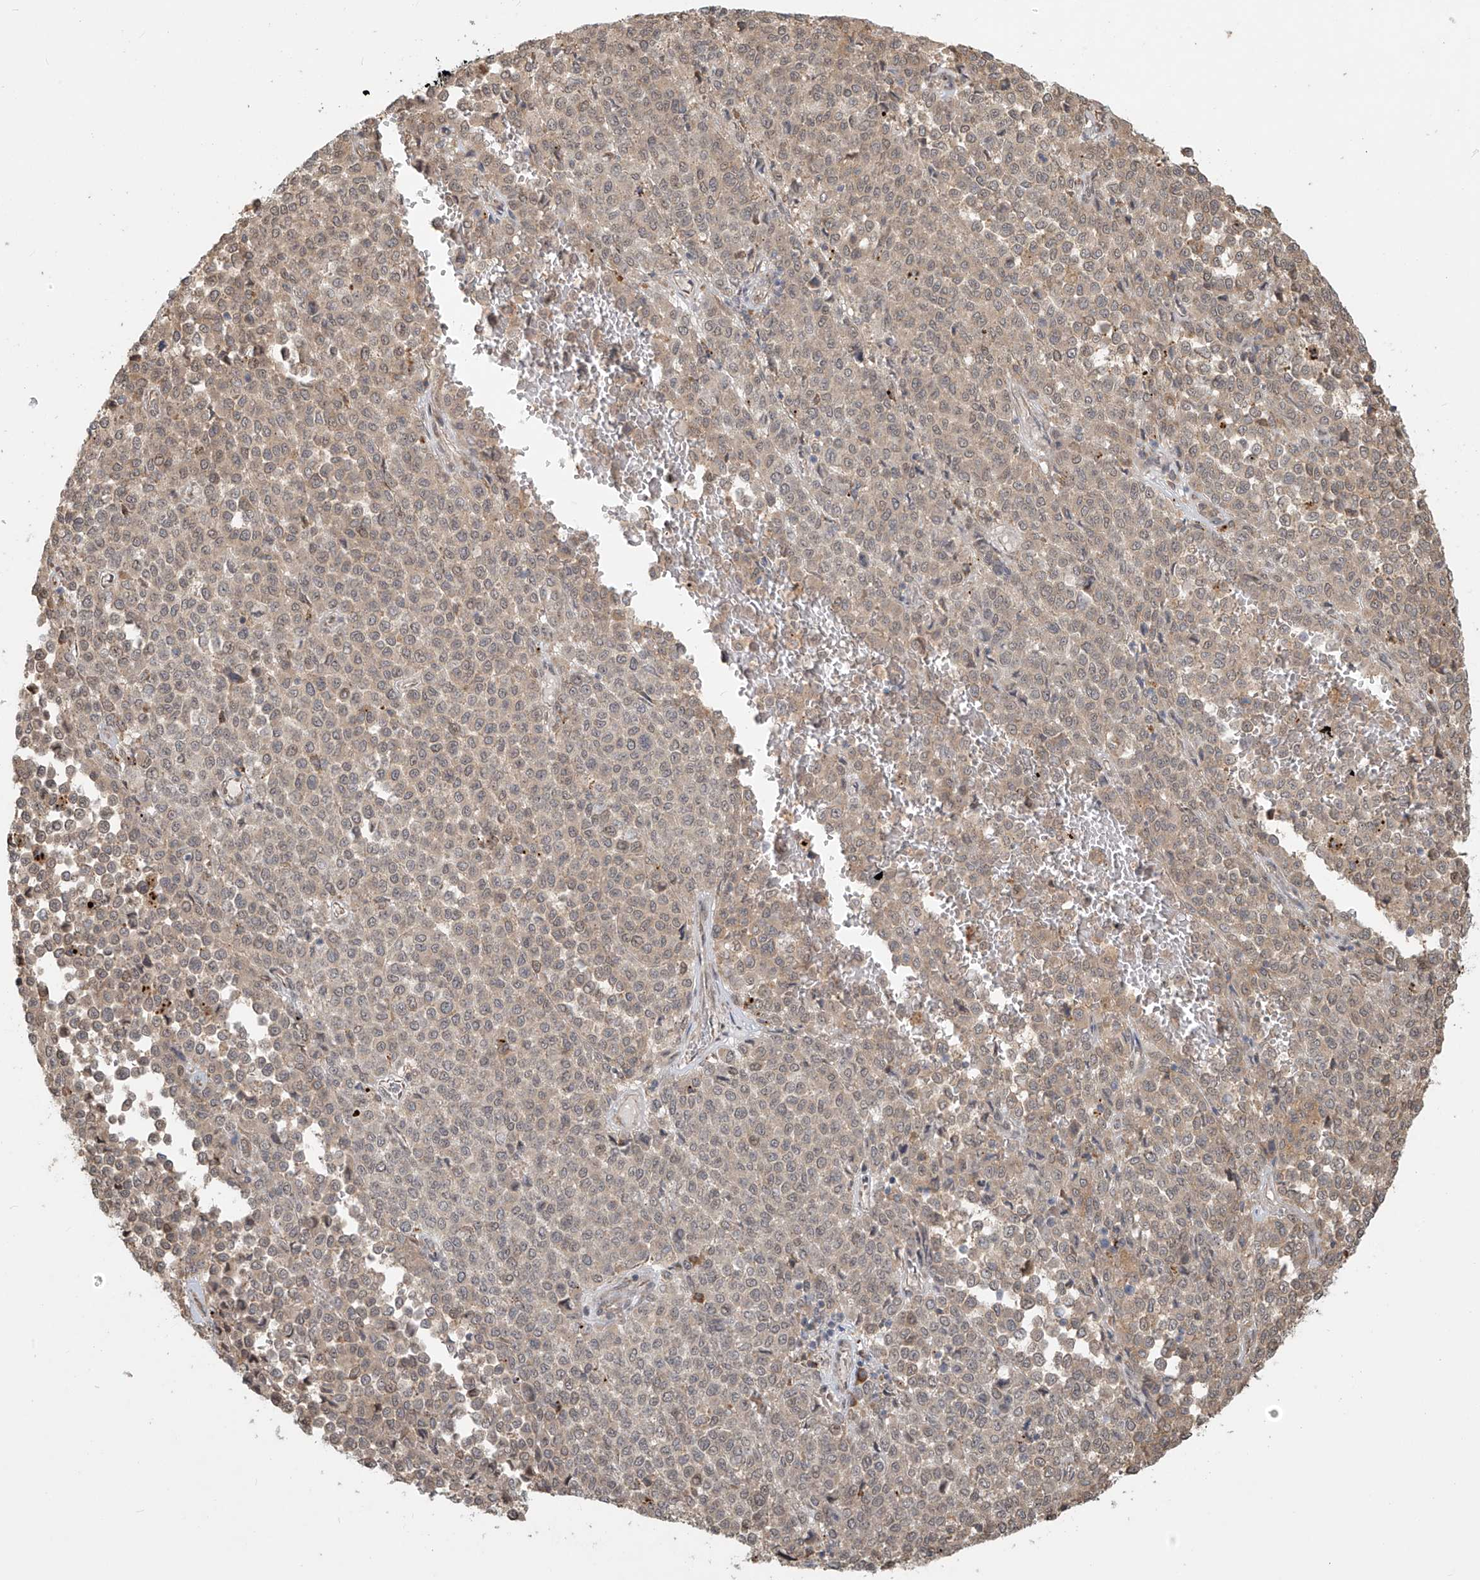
{"staining": {"intensity": "weak", "quantity": "25%-75%", "location": "cytoplasmic/membranous"}, "tissue": "melanoma", "cell_type": "Tumor cells", "image_type": "cancer", "snomed": [{"axis": "morphology", "description": "Malignant melanoma, Metastatic site"}, {"axis": "topography", "description": "Pancreas"}], "caption": "Melanoma stained with DAB (3,3'-diaminobenzidine) immunohistochemistry reveals low levels of weak cytoplasmic/membranous positivity in about 25%-75% of tumor cells.", "gene": "PLEKHM3", "patient": {"sex": "female", "age": 30}}